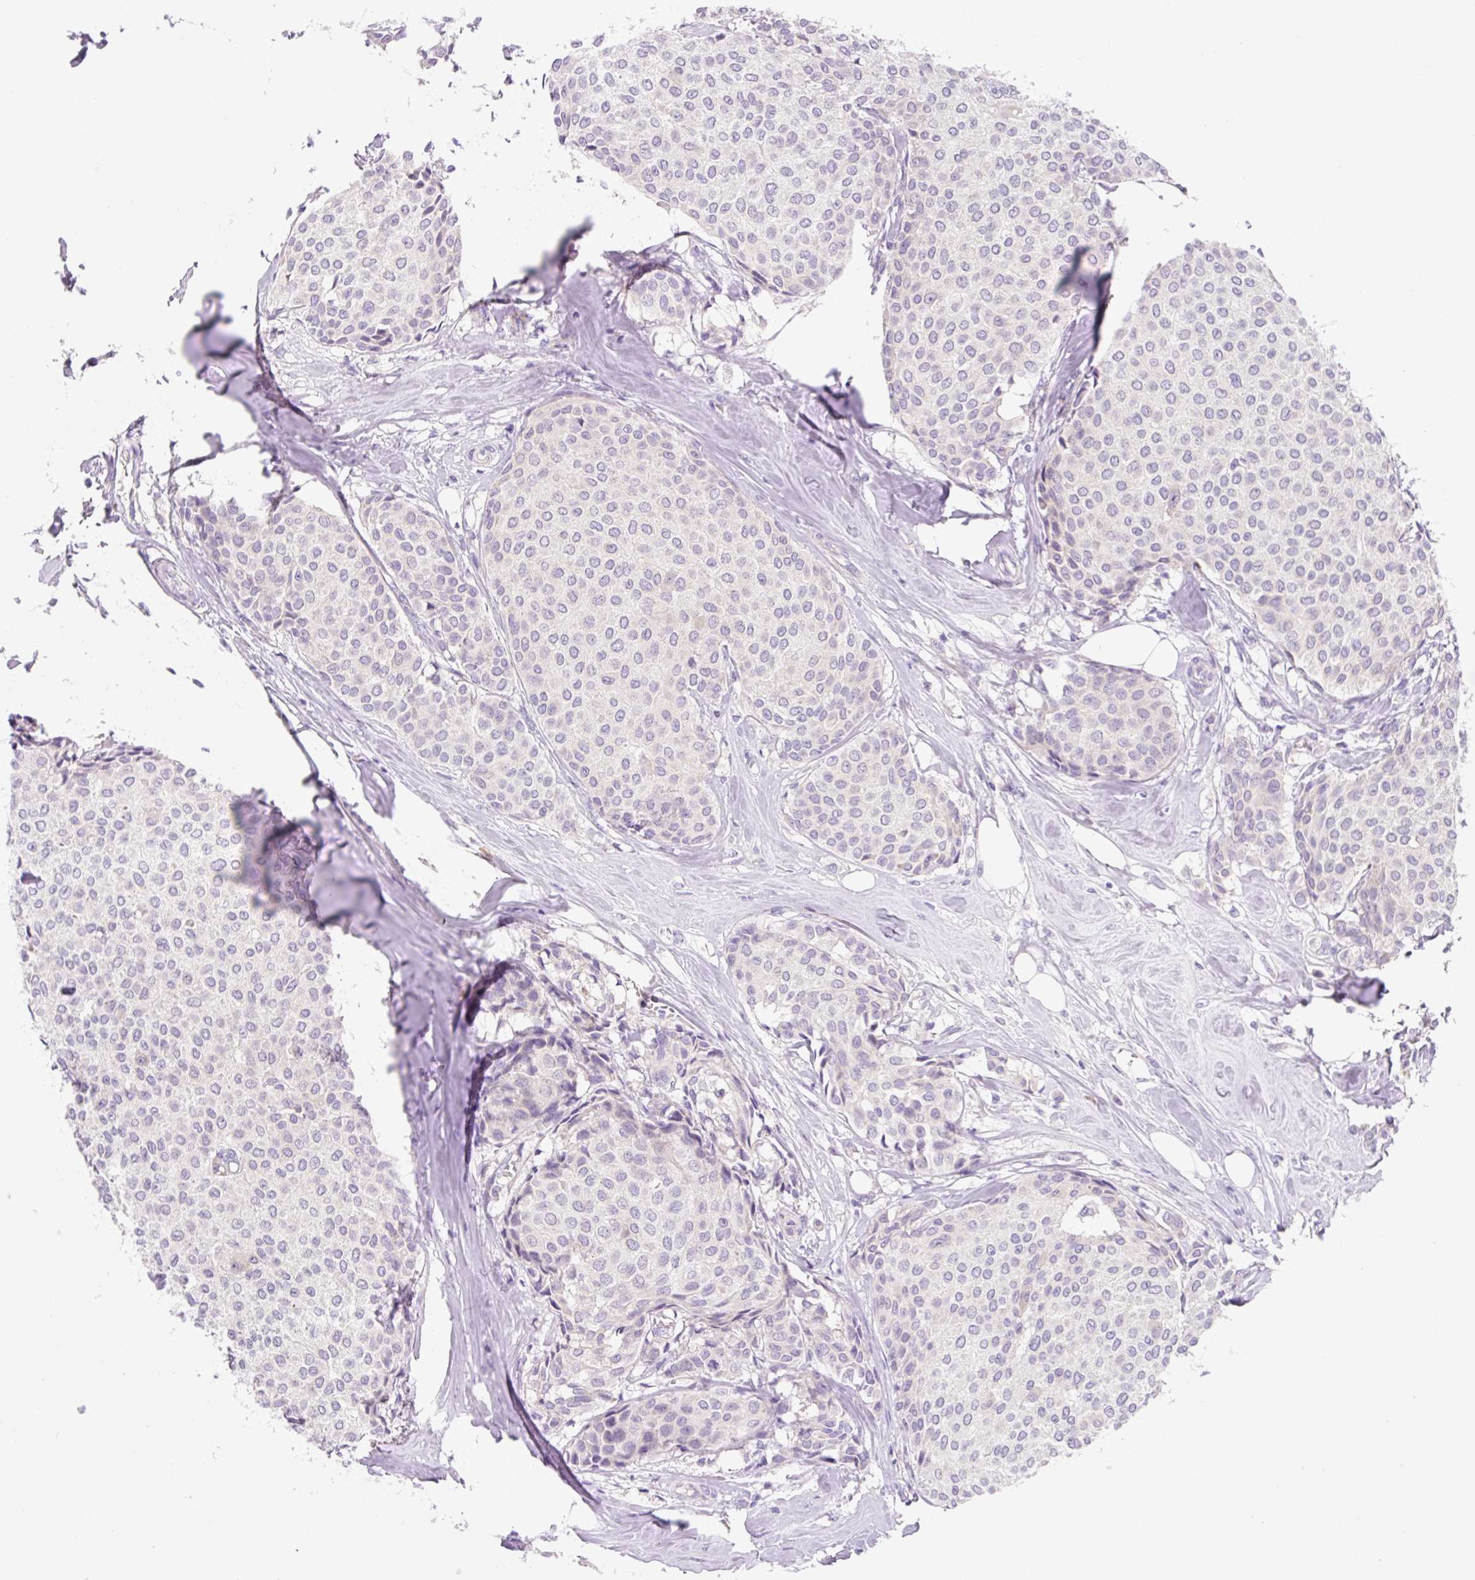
{"staining": {"intensity": "negative", "quantity": "none", "location": "none"}, "tissue": "breast cancer", "cell_type": "Tumor cells", "image_type": "cancer", "snomed": [{"axis": "morphology", "description": "Duct carcinoma"}, {"axis": "topography", "description": "Breast"}], "caption": "High power microscopy image of an IHC histopathology image of breast cancer, revealing no significant positivity in tumor cells.", "gene": "CELF6", "patient": {"sex": "female", "age": 47}}